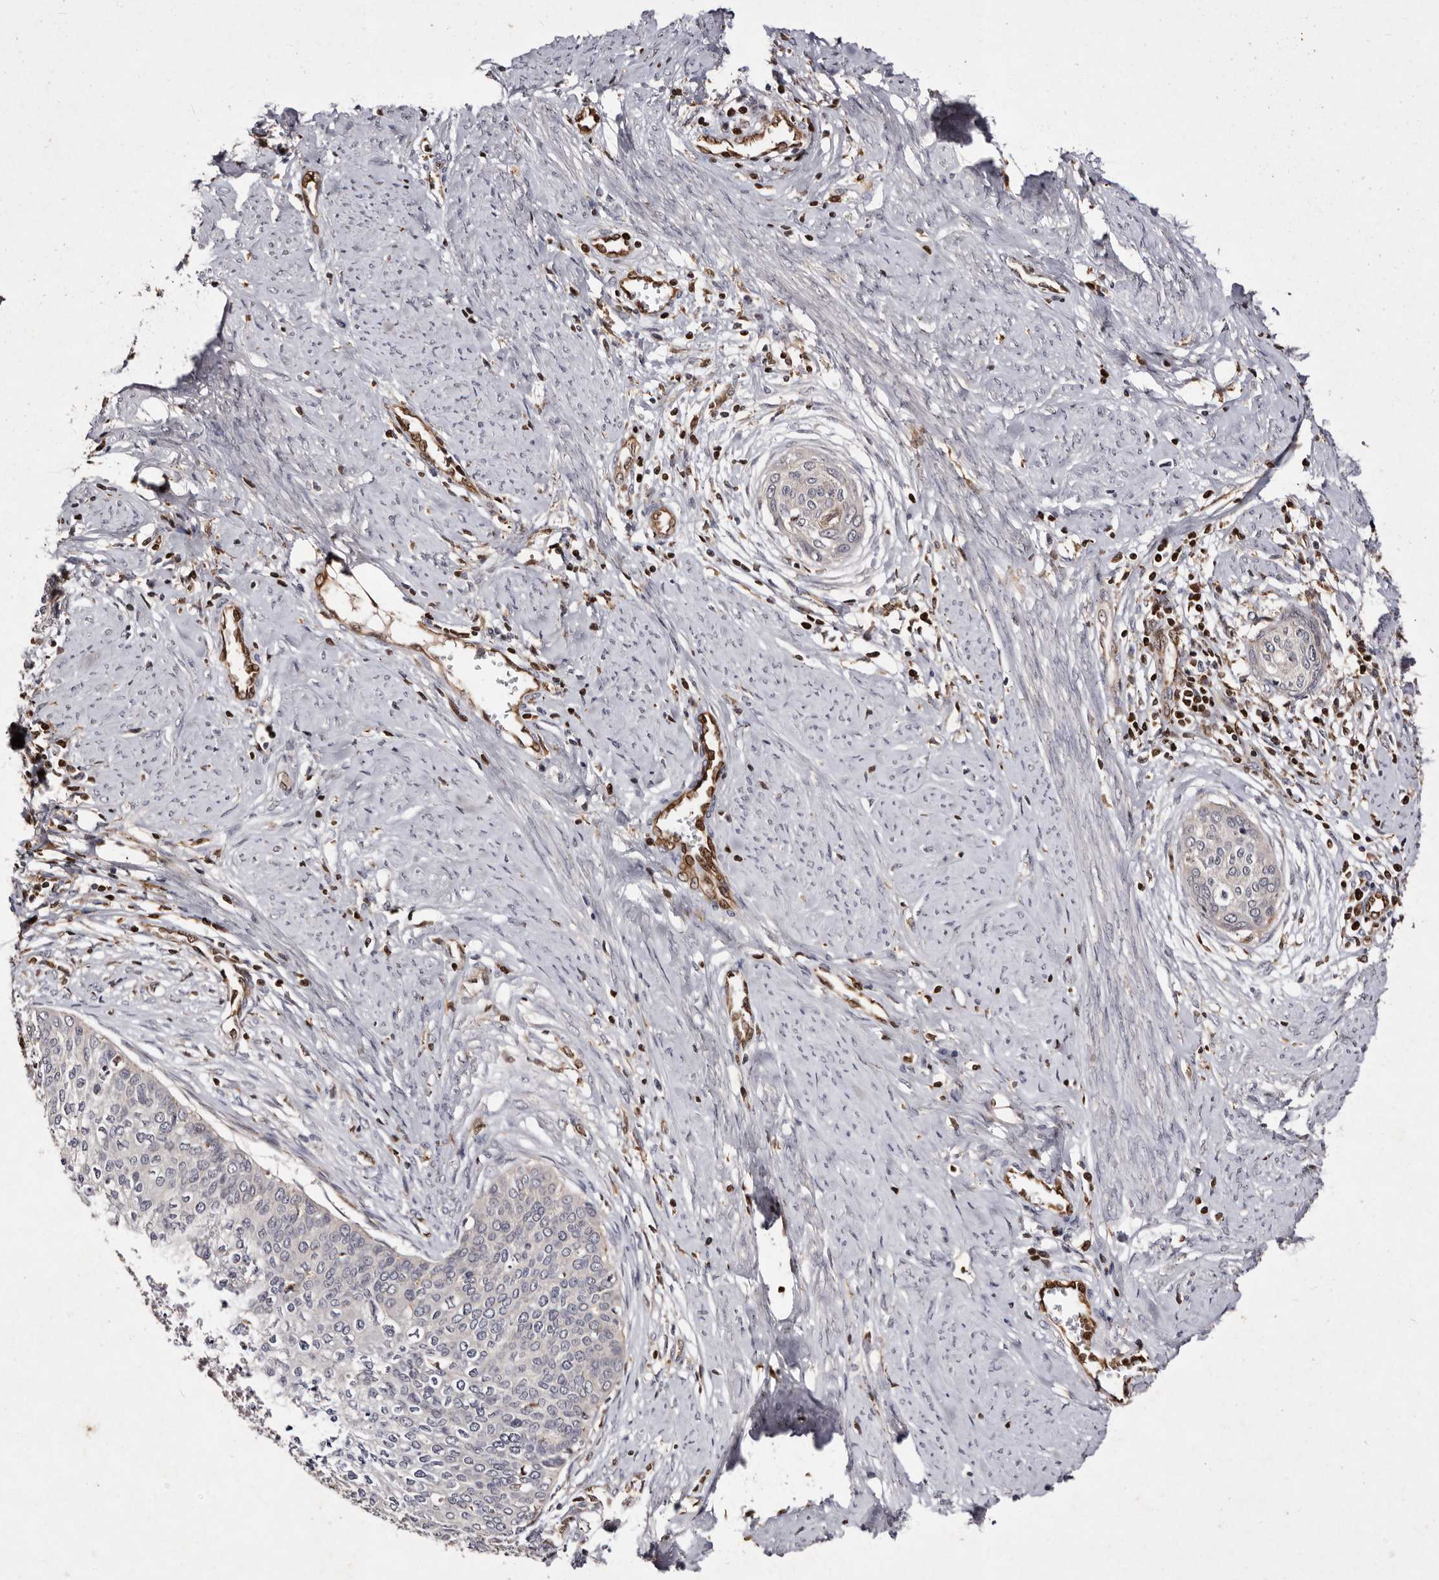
{"staining": {"intensity": "negative", "quantity": "none", "location": "none"}, "tissue": "cervical cancer", "cell_type": "Tumor cells", "image_type": "cancer", "snomed": [{"axis": "morphology", "description": "Squamous cell carcinoma, NOS"}, {"axis": "topography", "description": "Cervix"}], "caption": "Tumor cells are negative for protein expression in human cervical squamous cell carcinoma.", "gene": "GIMAP4", "patient": {"sex": "female", "age": 37}}